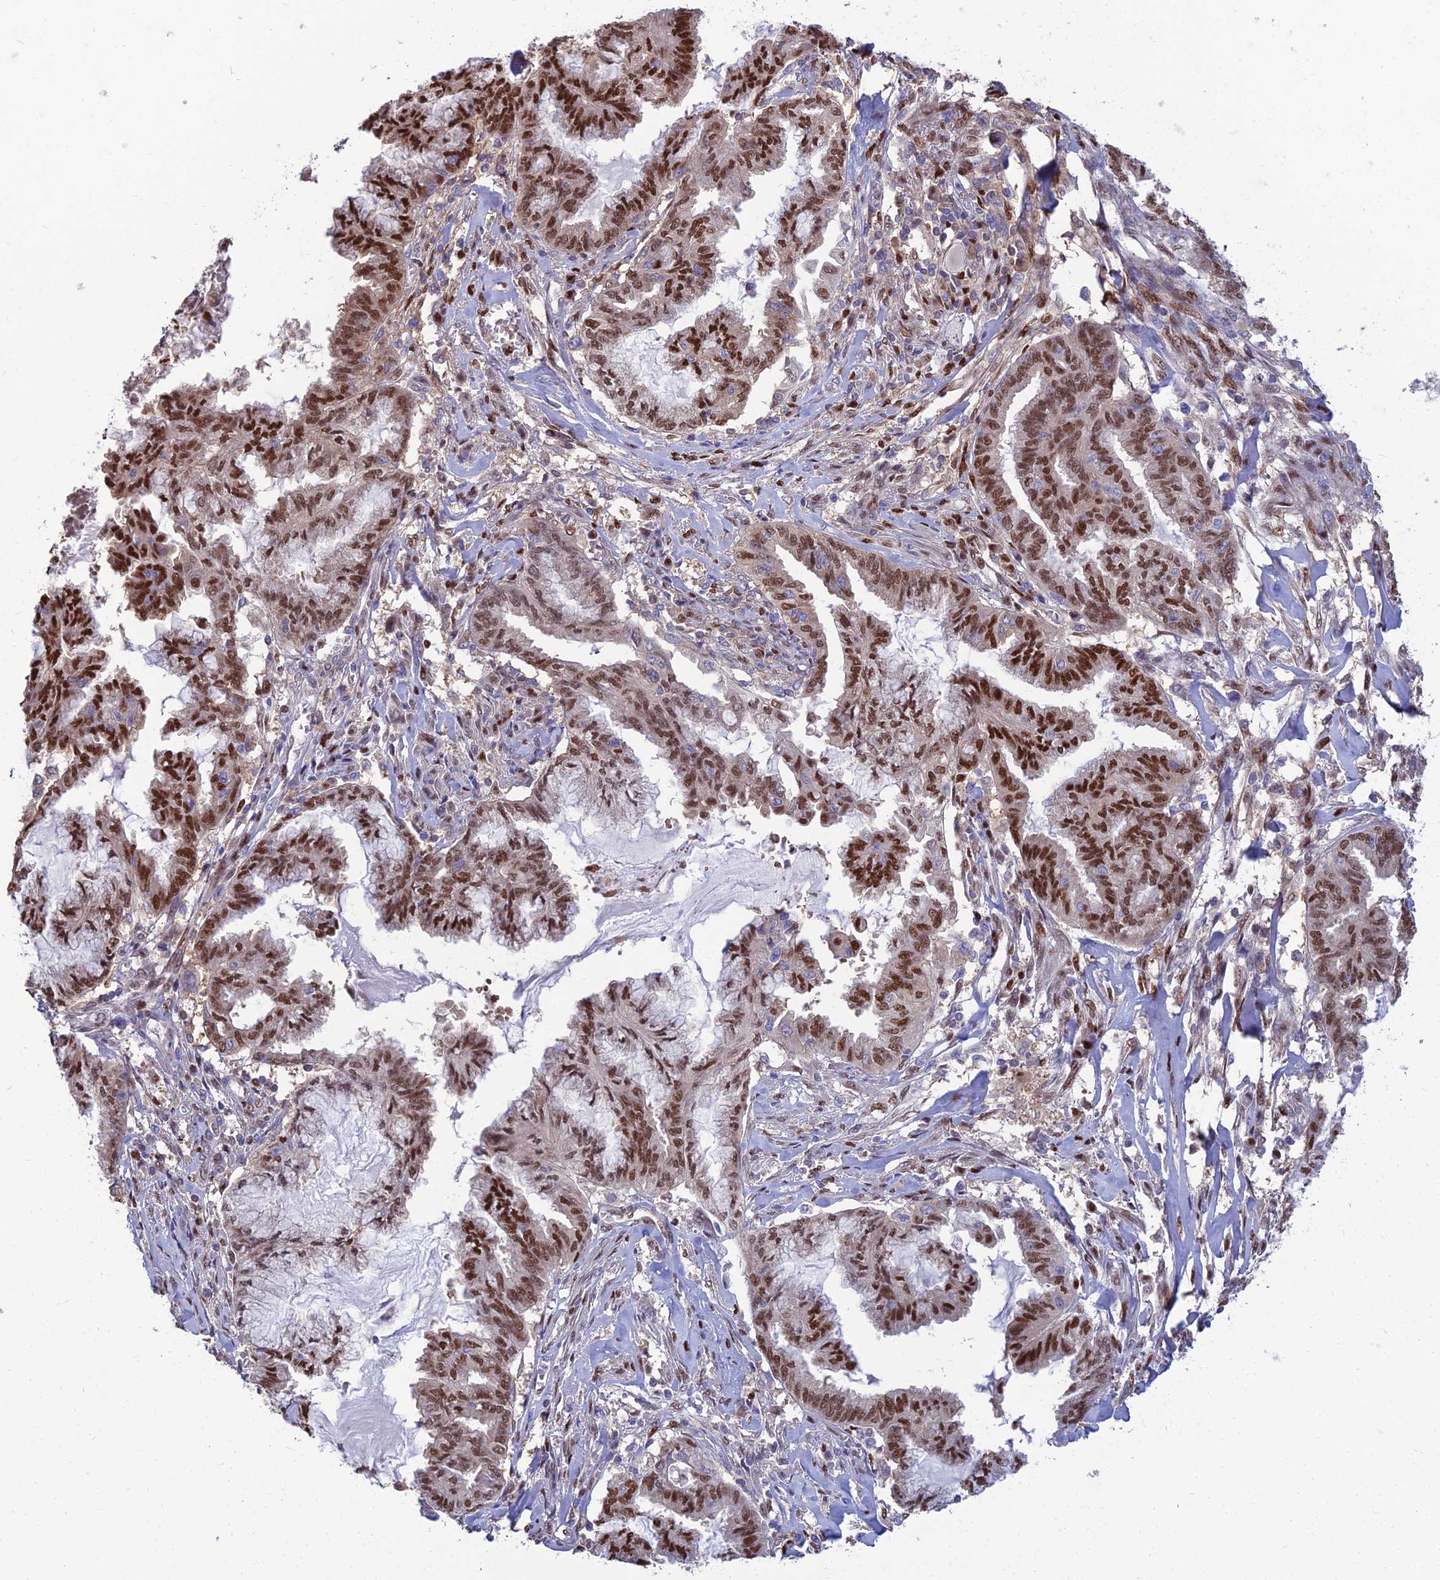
{"staining": {"intensity": "strong", "quantity": ">75%", "location": "nuclear"}, "tissue": "endometrial cancer", "cell_type": "Tumor cells", "image_type": "cancer", "snomed": [{"axis": "morphology", "description": "Adenocarcinoma, NOS"}, {"axis": "topography", "description": "Endometrium"}], "caption": "Protein positivity by immunohistochemistry reveals strong nuclear positivity in approximately >75% of tumor cells in endometrial cancer (adenocarcinoma).", "gene": "DNPEP", "patient": {"sex": "female", "age": 86}}